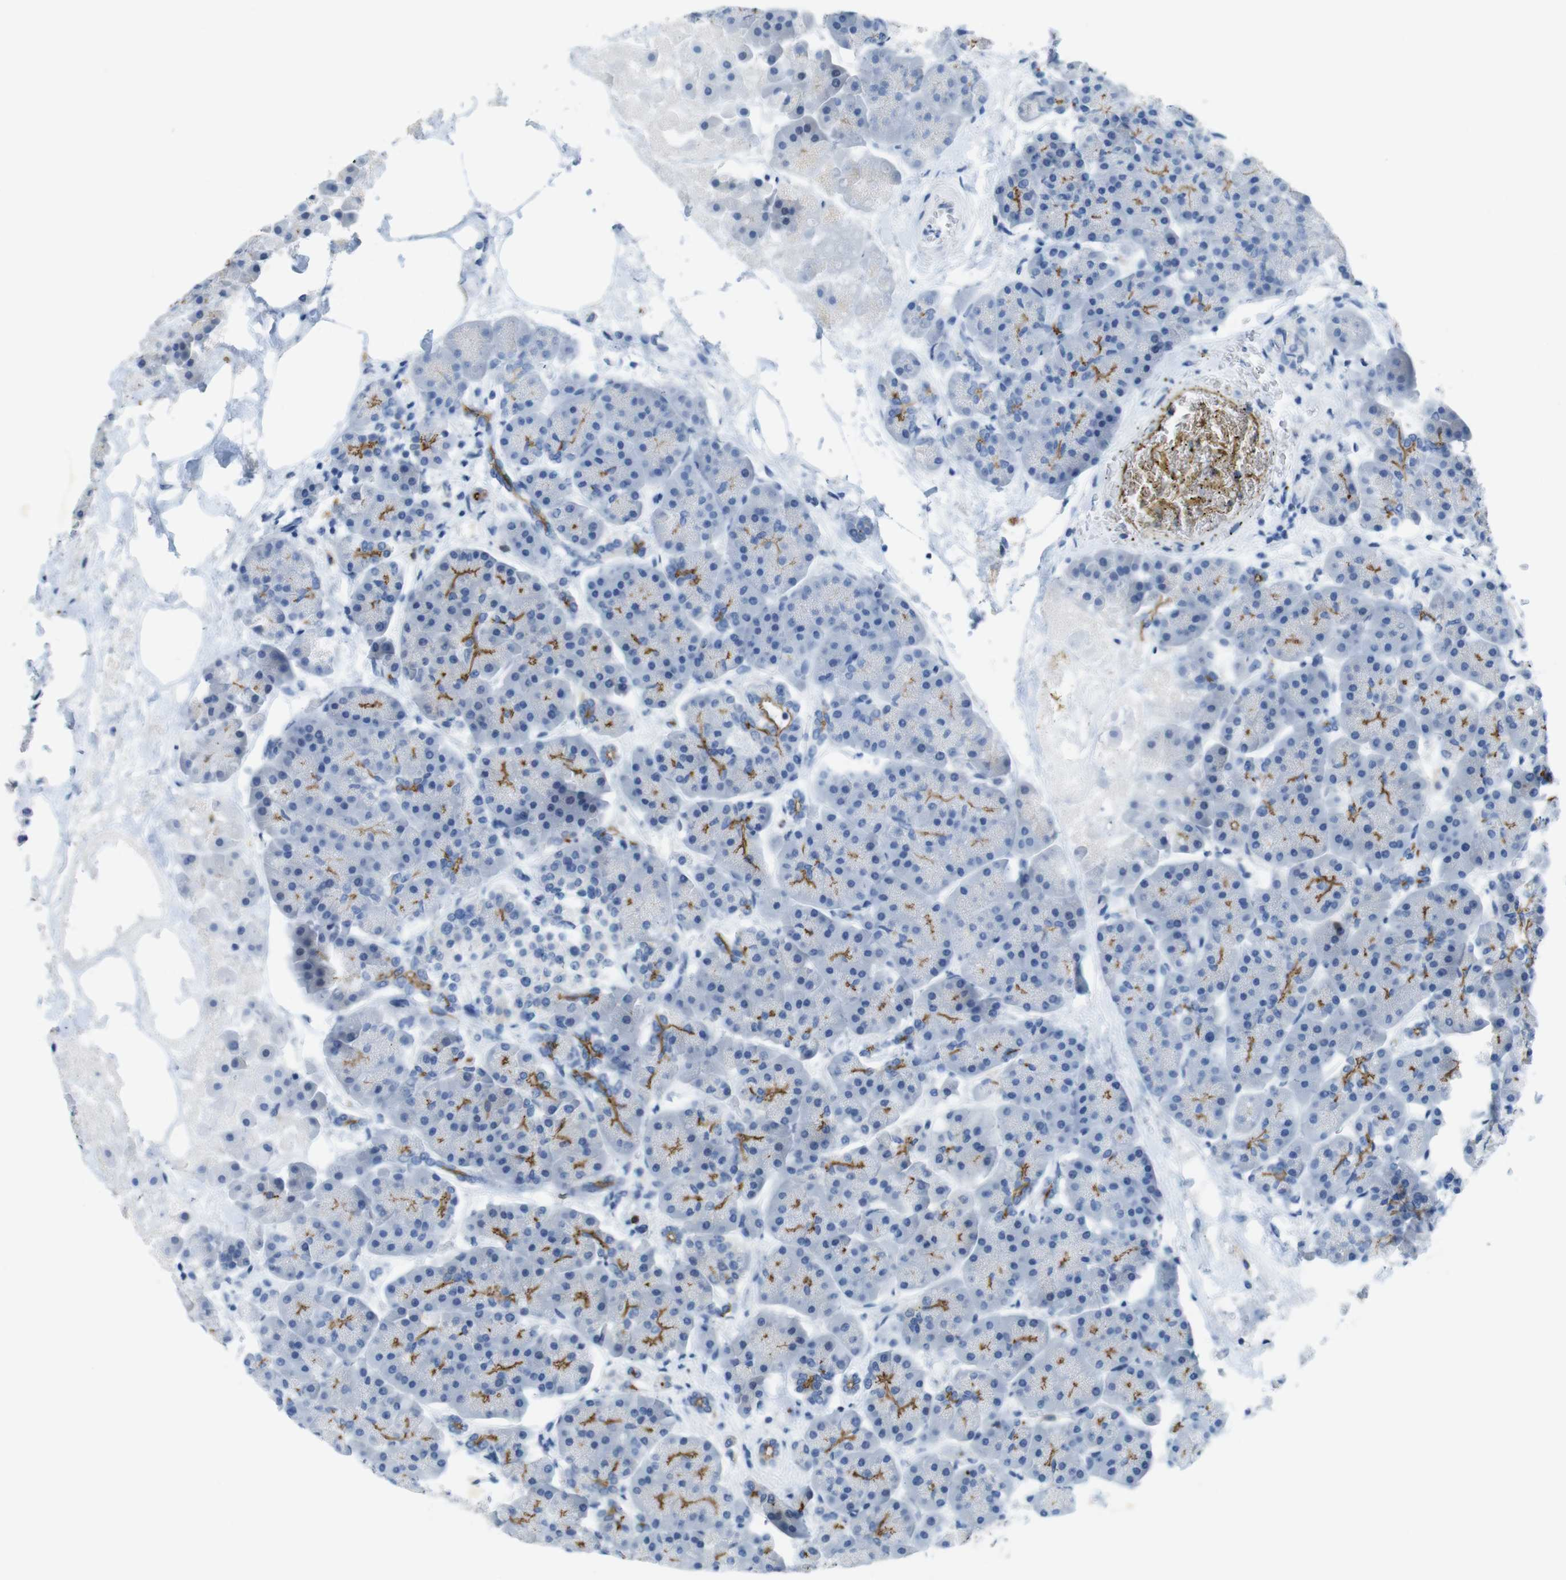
{"staining": {"intensity": "moderate", "quantity": ">75%", "location": "cytoplasmic/membranous"}, "tissue": "pancreas", "cell_type": "Exocrine glandular cells", "image_type": "normal", "snomed": [{"axis": "morphology", "description": "Normal tissue, NOS"}, {"axis": "topography", "description": "Pancreas"}], "caption": "Immunohistochemical staining of unremarkable human pancreas shows moderate cytoplasmic/membranous protein positivity in approximately >75% of exocrine glandular cells.", "gene": "TJP3", "patient": {"sex": "female", "age": 70}}